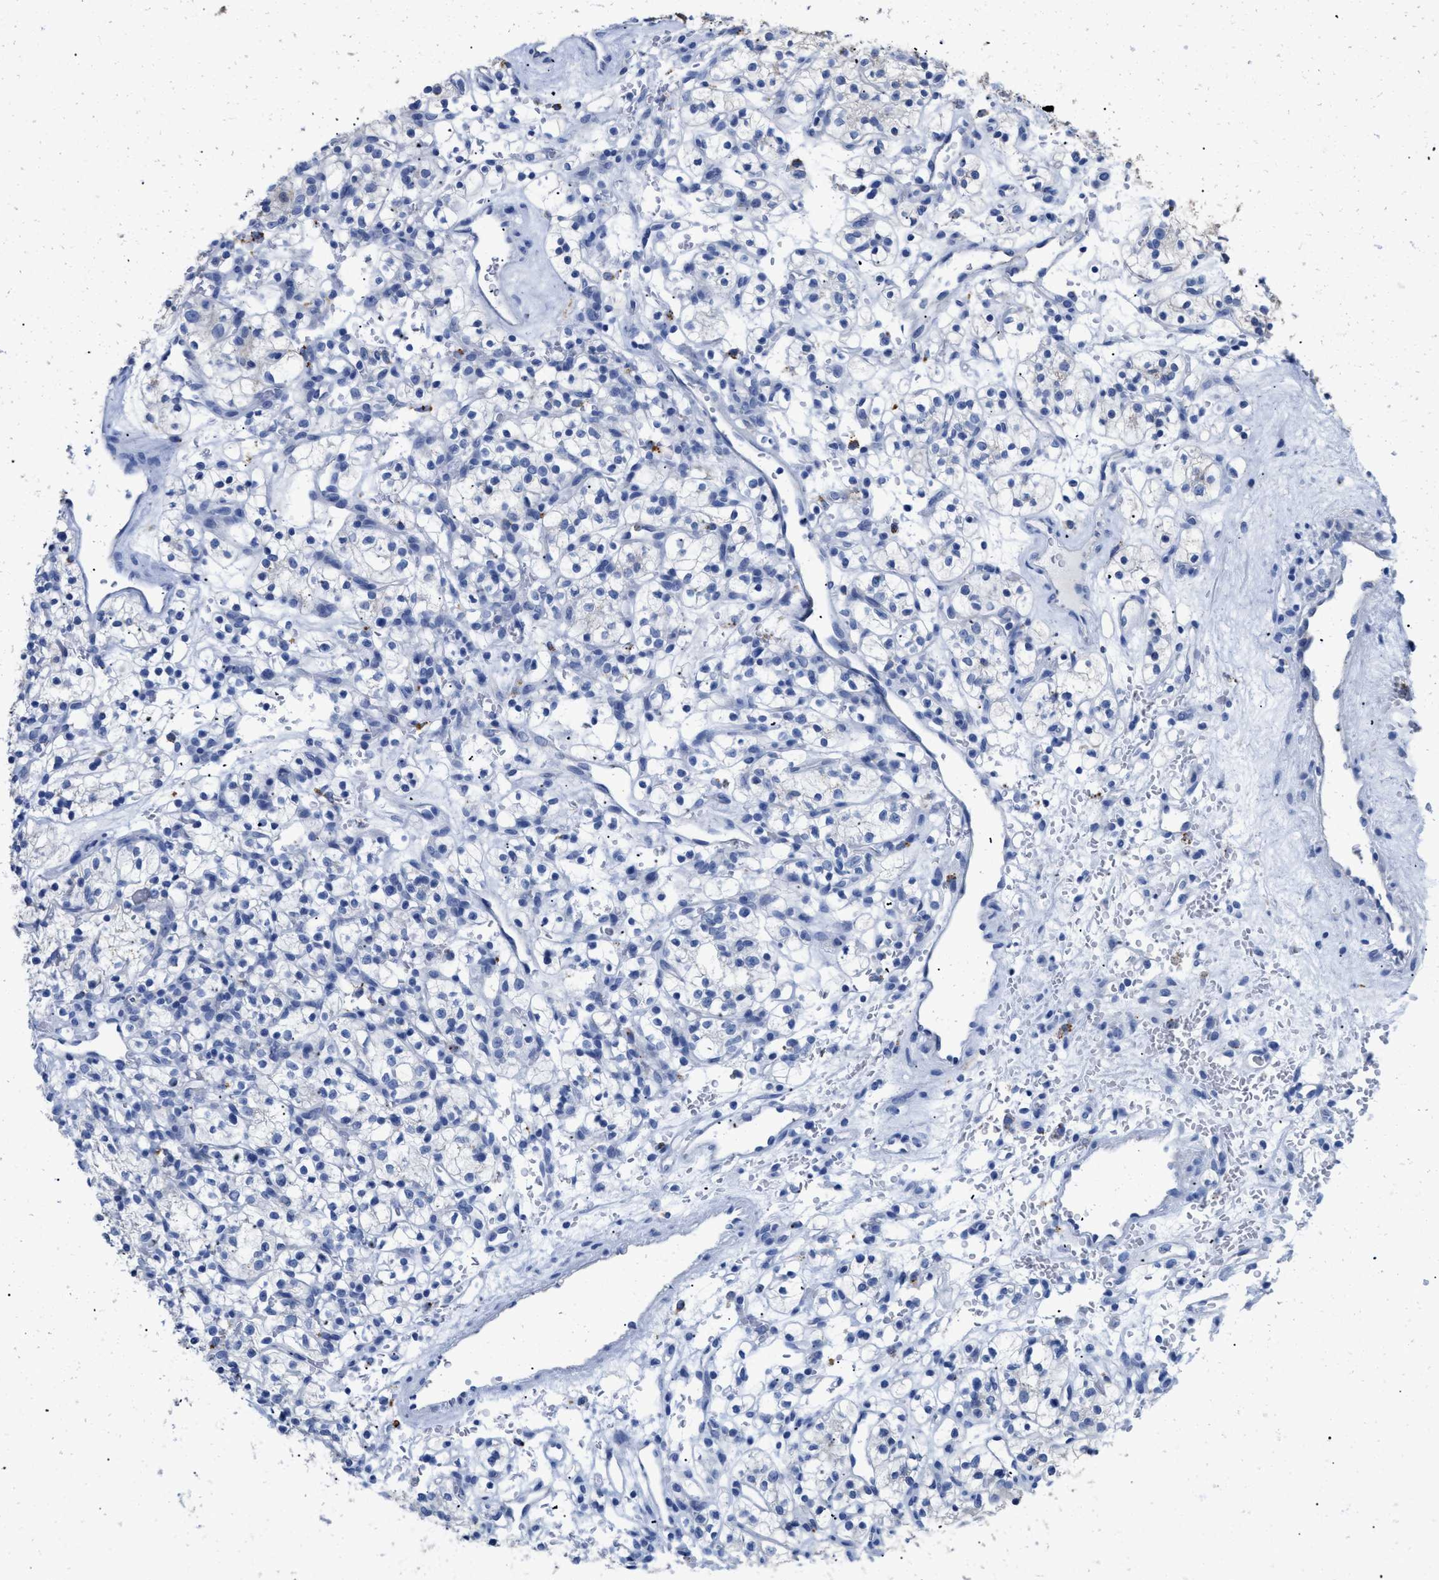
{"staining": {"intensity": "negative", "quantity": "none", "location": "none"}, "tissue": "renal cancer", "cell_type": "Tumor cells", "image_type": "cancer", "snomed": [{"axis": "morphology", "description": "Adenocarcinoma, NOS"}, {"axis": "topography", "description": "Kidney"}], "caption": "Tumor cells show no significant expression in renal adenocarcinoma.", "gene": "APOBEC2", "patient": {"sex": "female", "age": 57}}